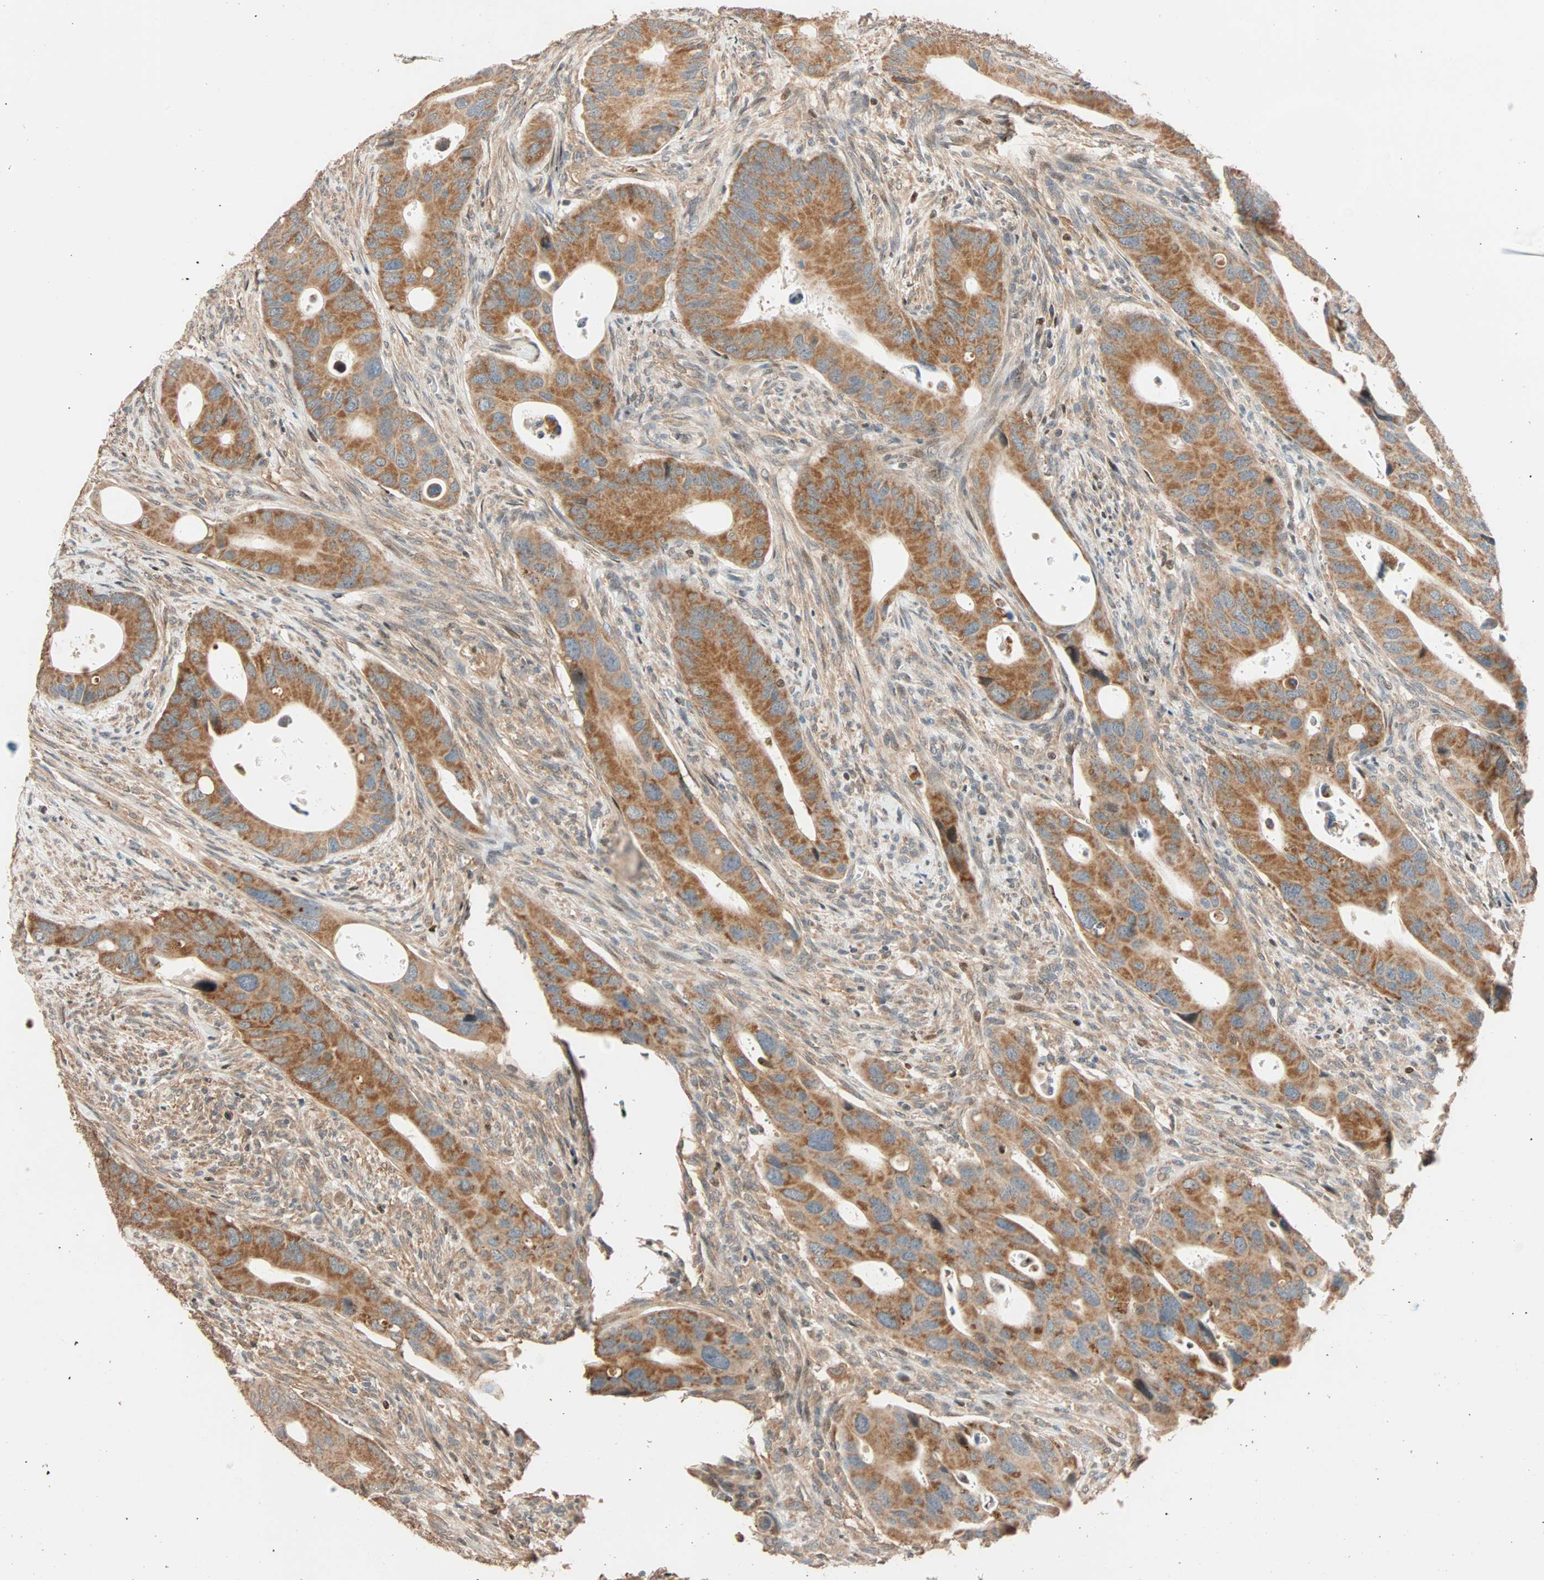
{"staining": {"intensity": "moderate", "quantity": ">75%", "location": "cytoplasmic/membranous"}, "tissue": "colorectal cancer", "cell_type": "Tumor cells", "image_type": "cancer", "snomed": [{"axis": "morphology", "description": "Adenocarcinoma, NOS"}, {"axis": "topography", "description": "Rectum"}], "caption": "Protein staining exhibits moderate cytoplasmic/membranous staining in about >75% of tumor cells in colorectal cancer.", "gene": "HECW1", "patient": {"sex": "female", "age": 57}}